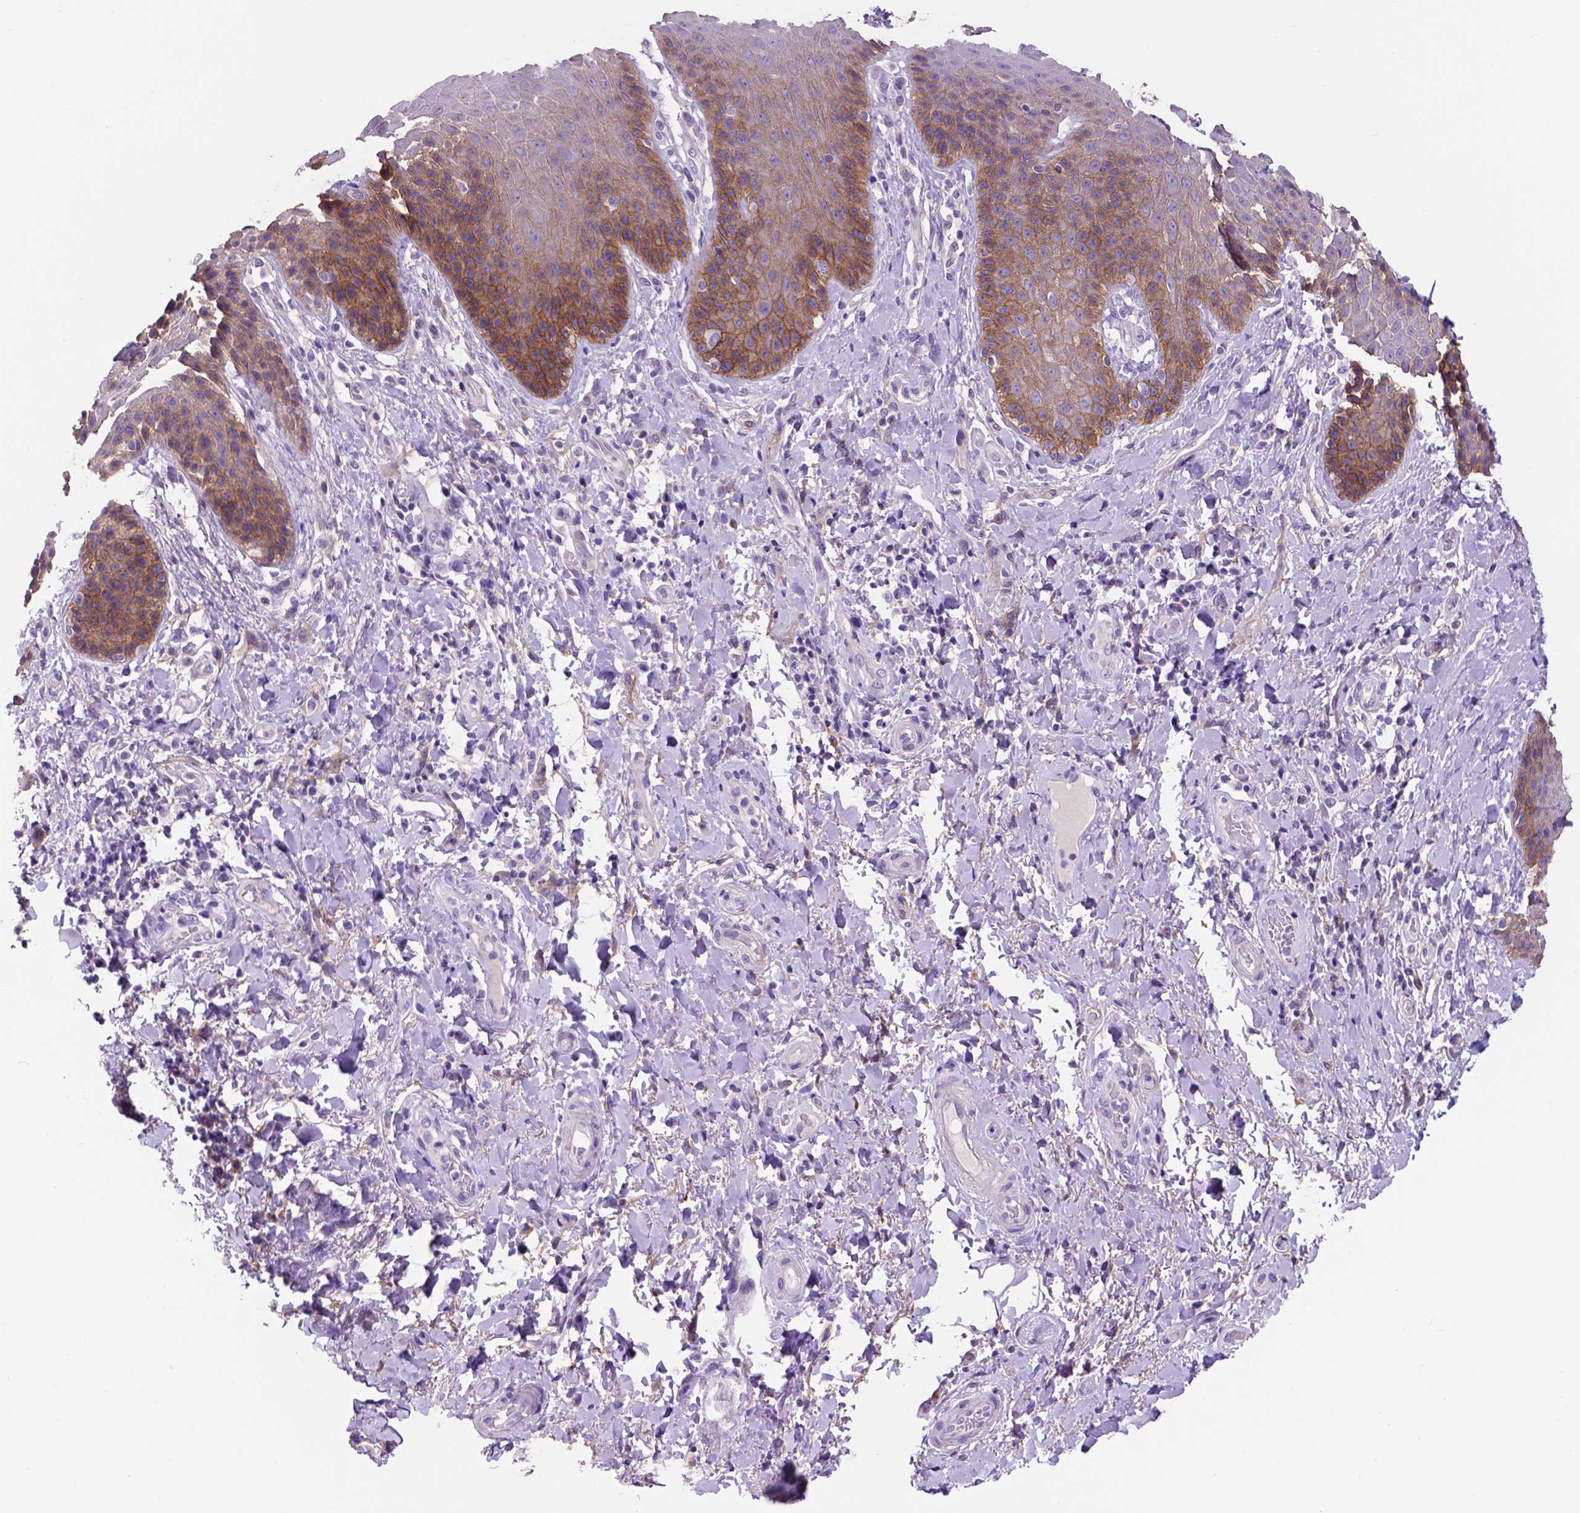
{"staining": {"intensity": "moderate", "quantity": "25%-75%", "location": "cytoplasmic/membranous"}, "tissue": "skin", "cell_type": "Epidermal cells", "image_type": "normal", "snomed": [{"axis": "morphology", "description": "Normal tissue, NOS"}, {"axis": "topography", "description": "Anal"}, {"axis": "topography", "description": "Peripheral nerve tissue"}], "caption": "This is an image of IHC staining of benign skin, which shows moderate positivity in the cytoplasmic/membranous of epidermal cells.", "gene": "EGFR", "patient": {"sex": "male", "age": 51}}